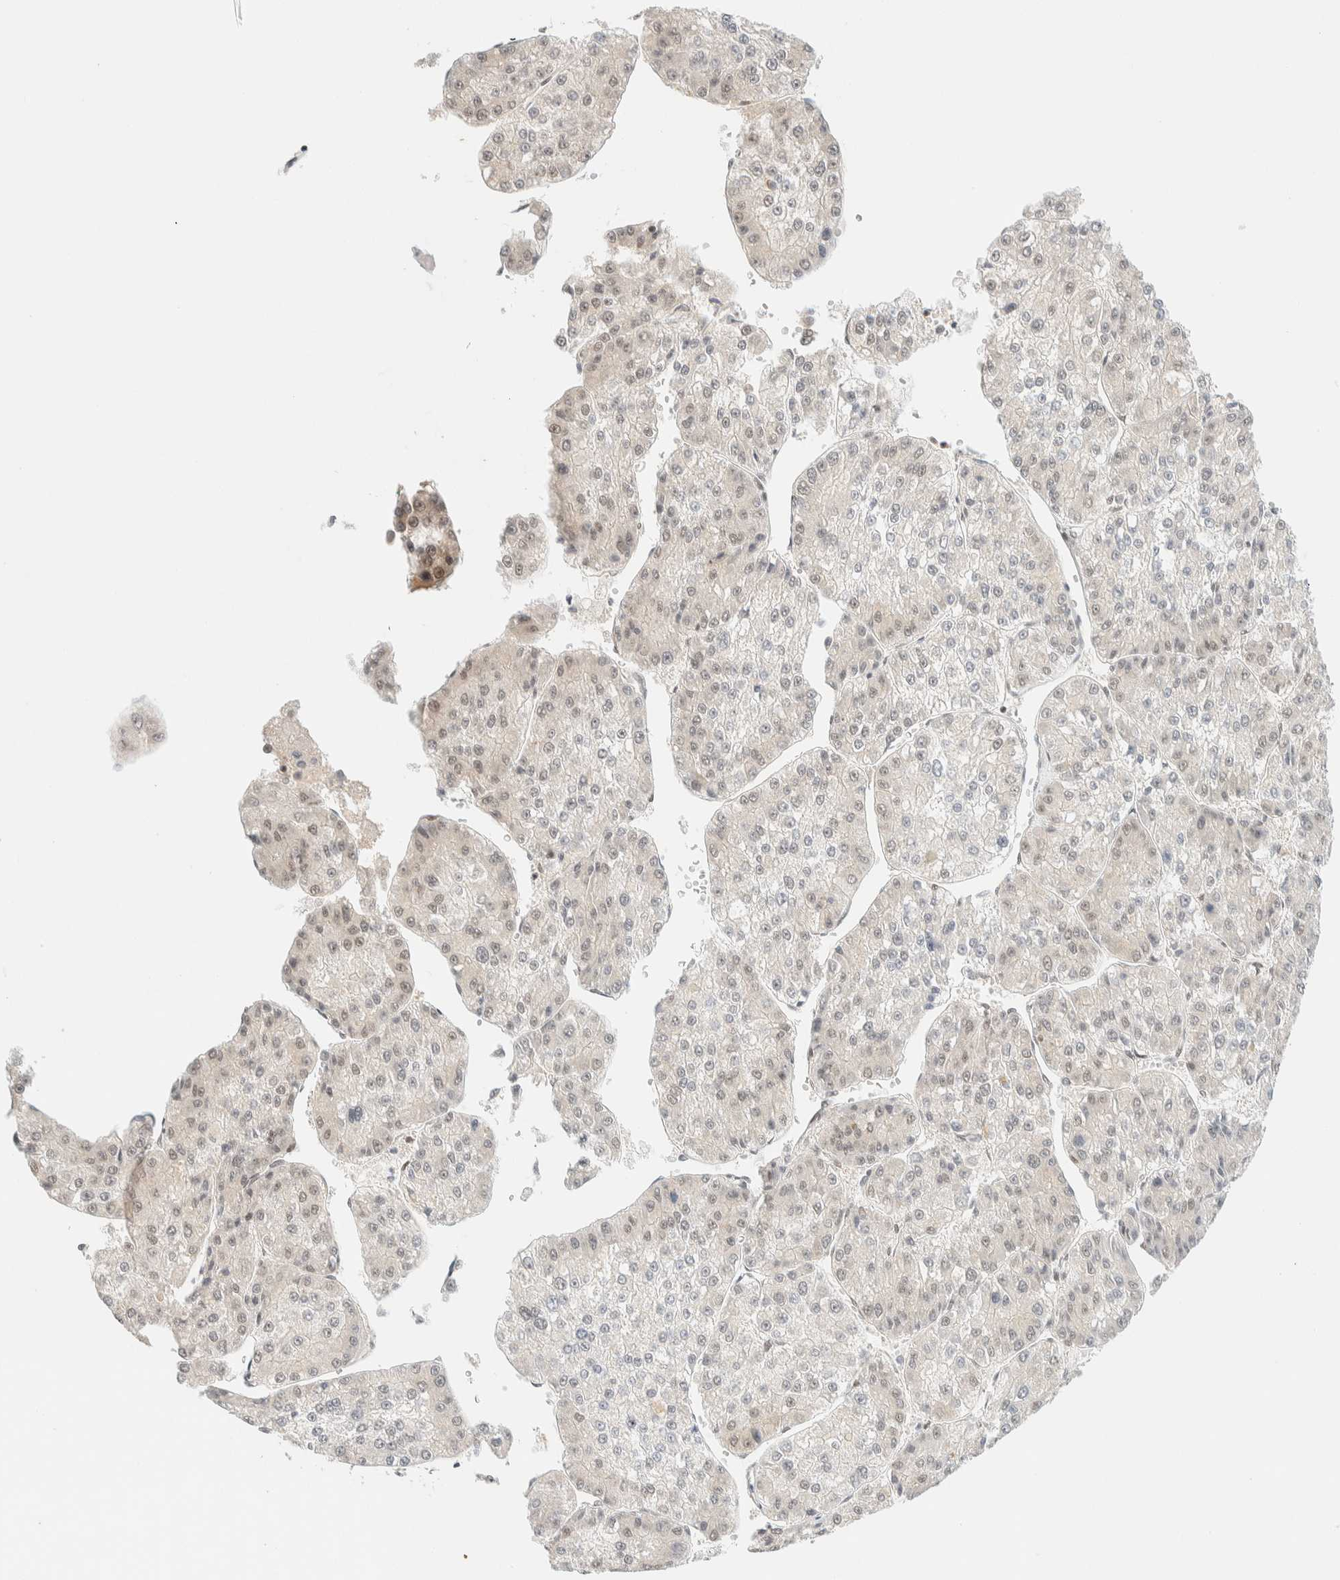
{"staining": {"intensity": "weak", "quantity": "25%-75%", "location": "nuclear"}, "tissue": "liver cancer", "cell_type": "Tumor cells", "image_type": "cancer", "snomed": [{"axis": "morphology", "description": "Carcinoma, Hepatocellular, NOS"}, {"axis": "topography", "description": "Liver"}], "caption": "Immunohistochemical staining of liver cancer exhibits low levels of weak nuclear expression in about 25%-75% of tumor cells. (DAB IHC, brown staining for protein, blue staining for nuclei).", "gene": "PYGO2", "patient": {"sex": "female", "age": 73}}